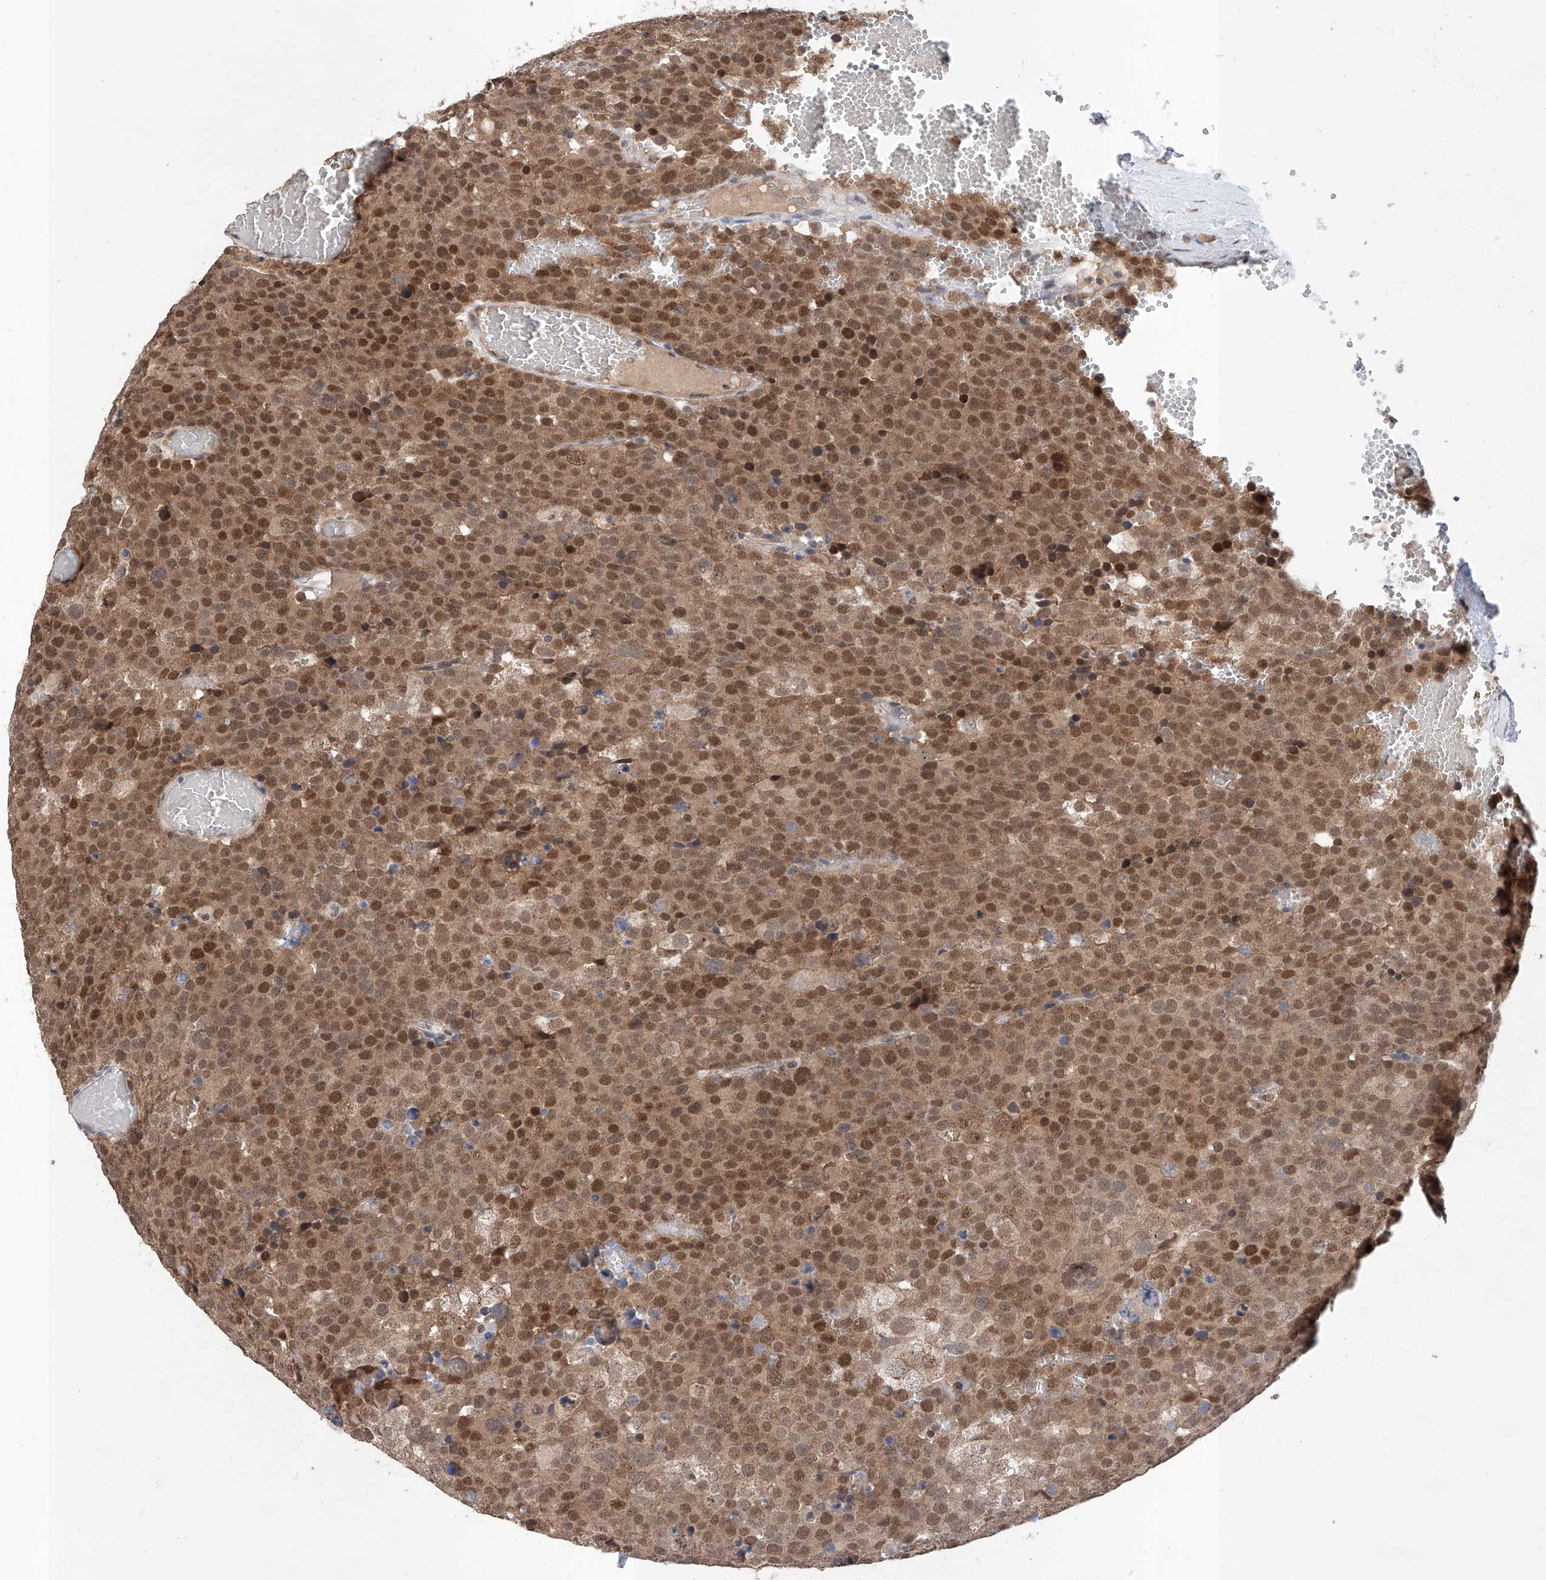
{"staining": {"intensity": "moderate", "quantity": ">75%", "location": "cytoplasmic/membranous,nuclear"}, "tissue": "testis cancer", "cell_type": "Tumor cells", "image_type": "cancer", "snomed": [{"axis": "morphology", "description": "Seminoma, NOS"}, {"axis": "topography", "description": "Testis"}], "caption": "The micrograph reveals staining of seminoma (testis), revealing moderate cytoplasmic/membranous and nuclear protein positivity (brown color) within tumor cells.", "gene": "CARMIL3", "patient": {"sex": "male", "age": 71}}